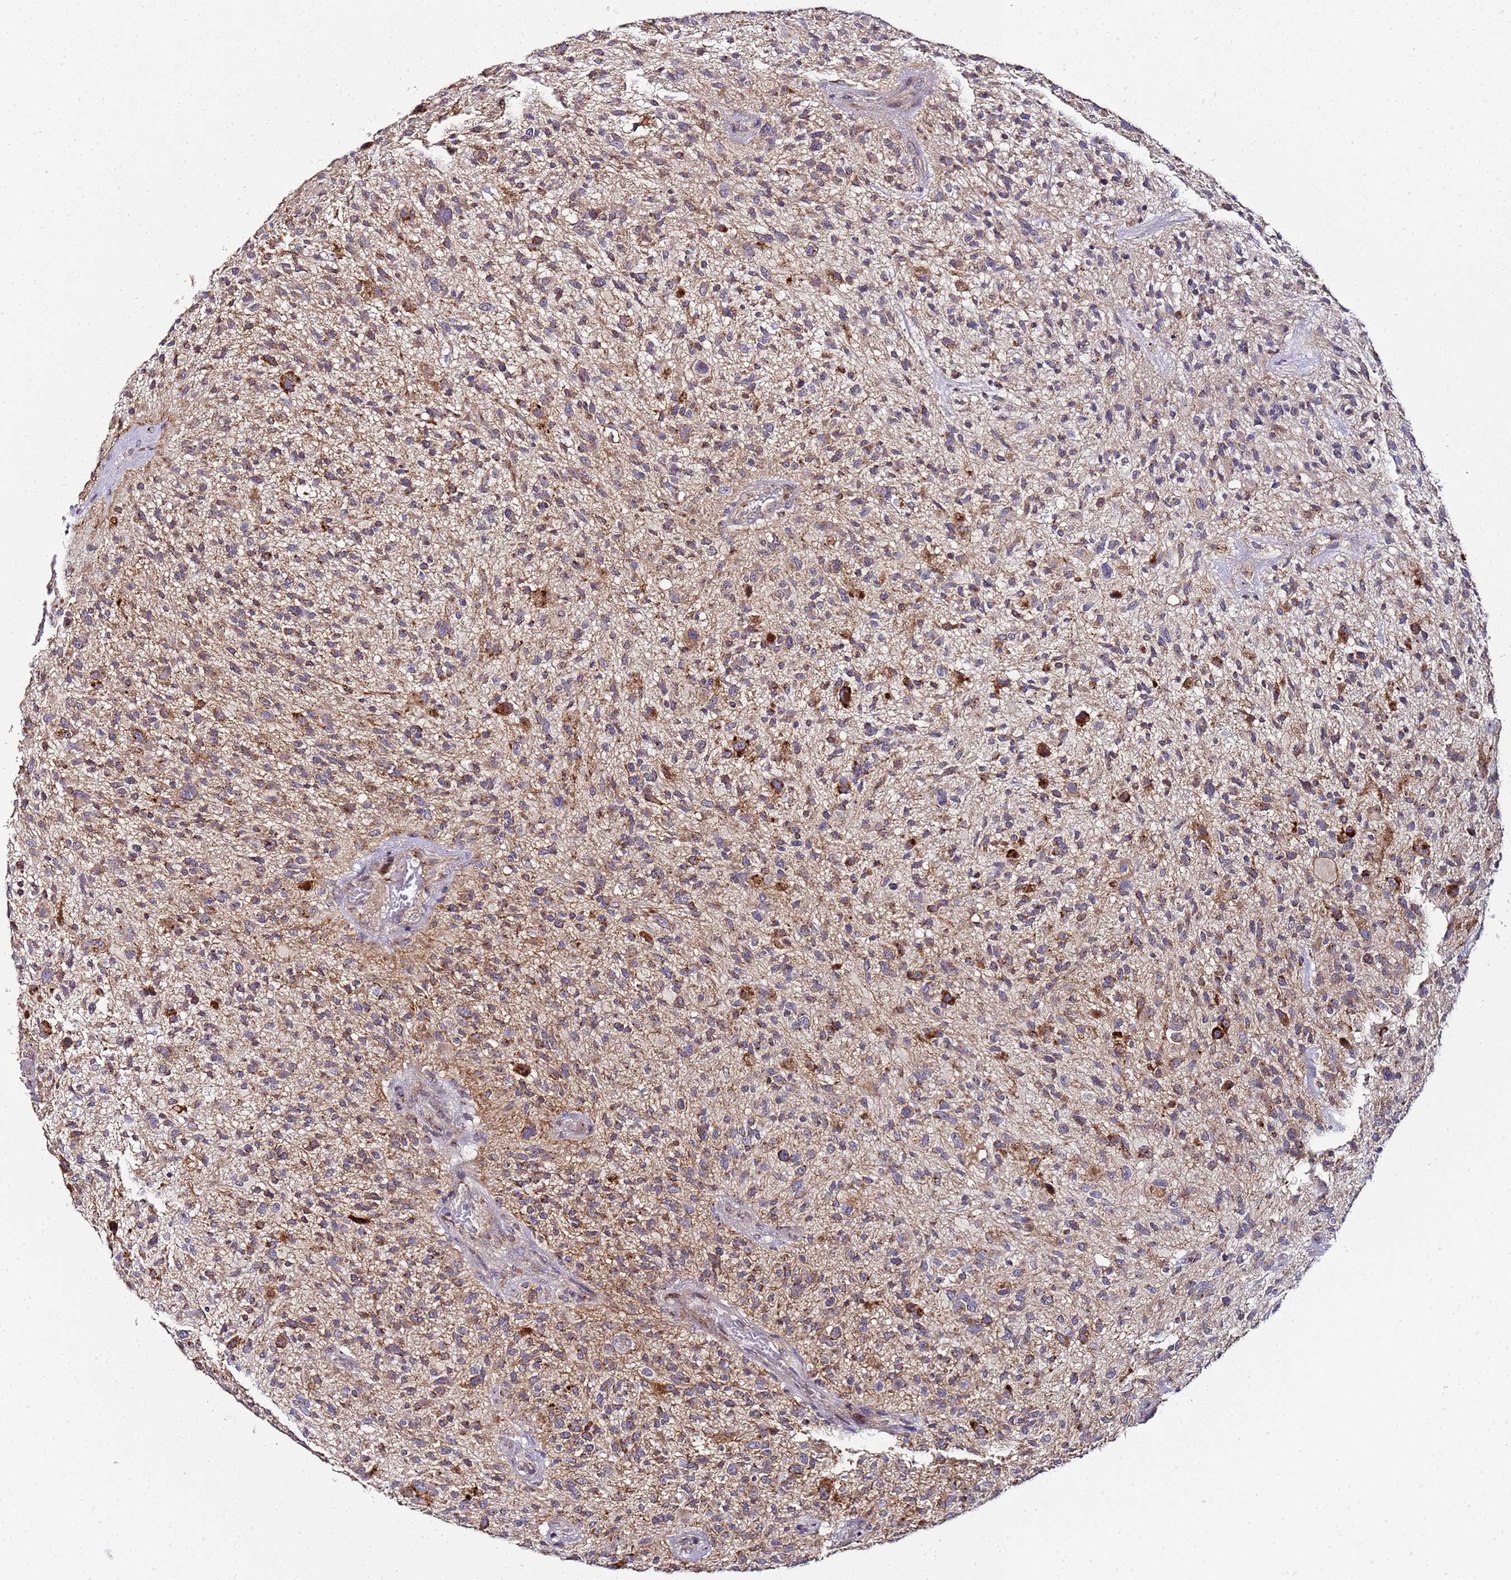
{"staining": {"intensity": "moderate", "quantity": "<25%", "location": "cytoplasmic/membranous"}, "tissue": "glioma", "cell_type": "Tumor cells", "image_type": "cancer", "snomed": [{"axis": "morphology", "description": "Glioma, malignant, High grade"}, {"axis": "topography", "description": "Brain"}], "caption": "A brown stain shows moderate cytoplasmic/membranous positivity of a protein in glioma tumor cells. The staining was performed using DAB to visualize the protein expression in brown, while the nuclei were stained in blue with hematoxylin (Magnification: 20x).", "gene": "MRPL49", "patient": {"sex": "male", "age": 47}}